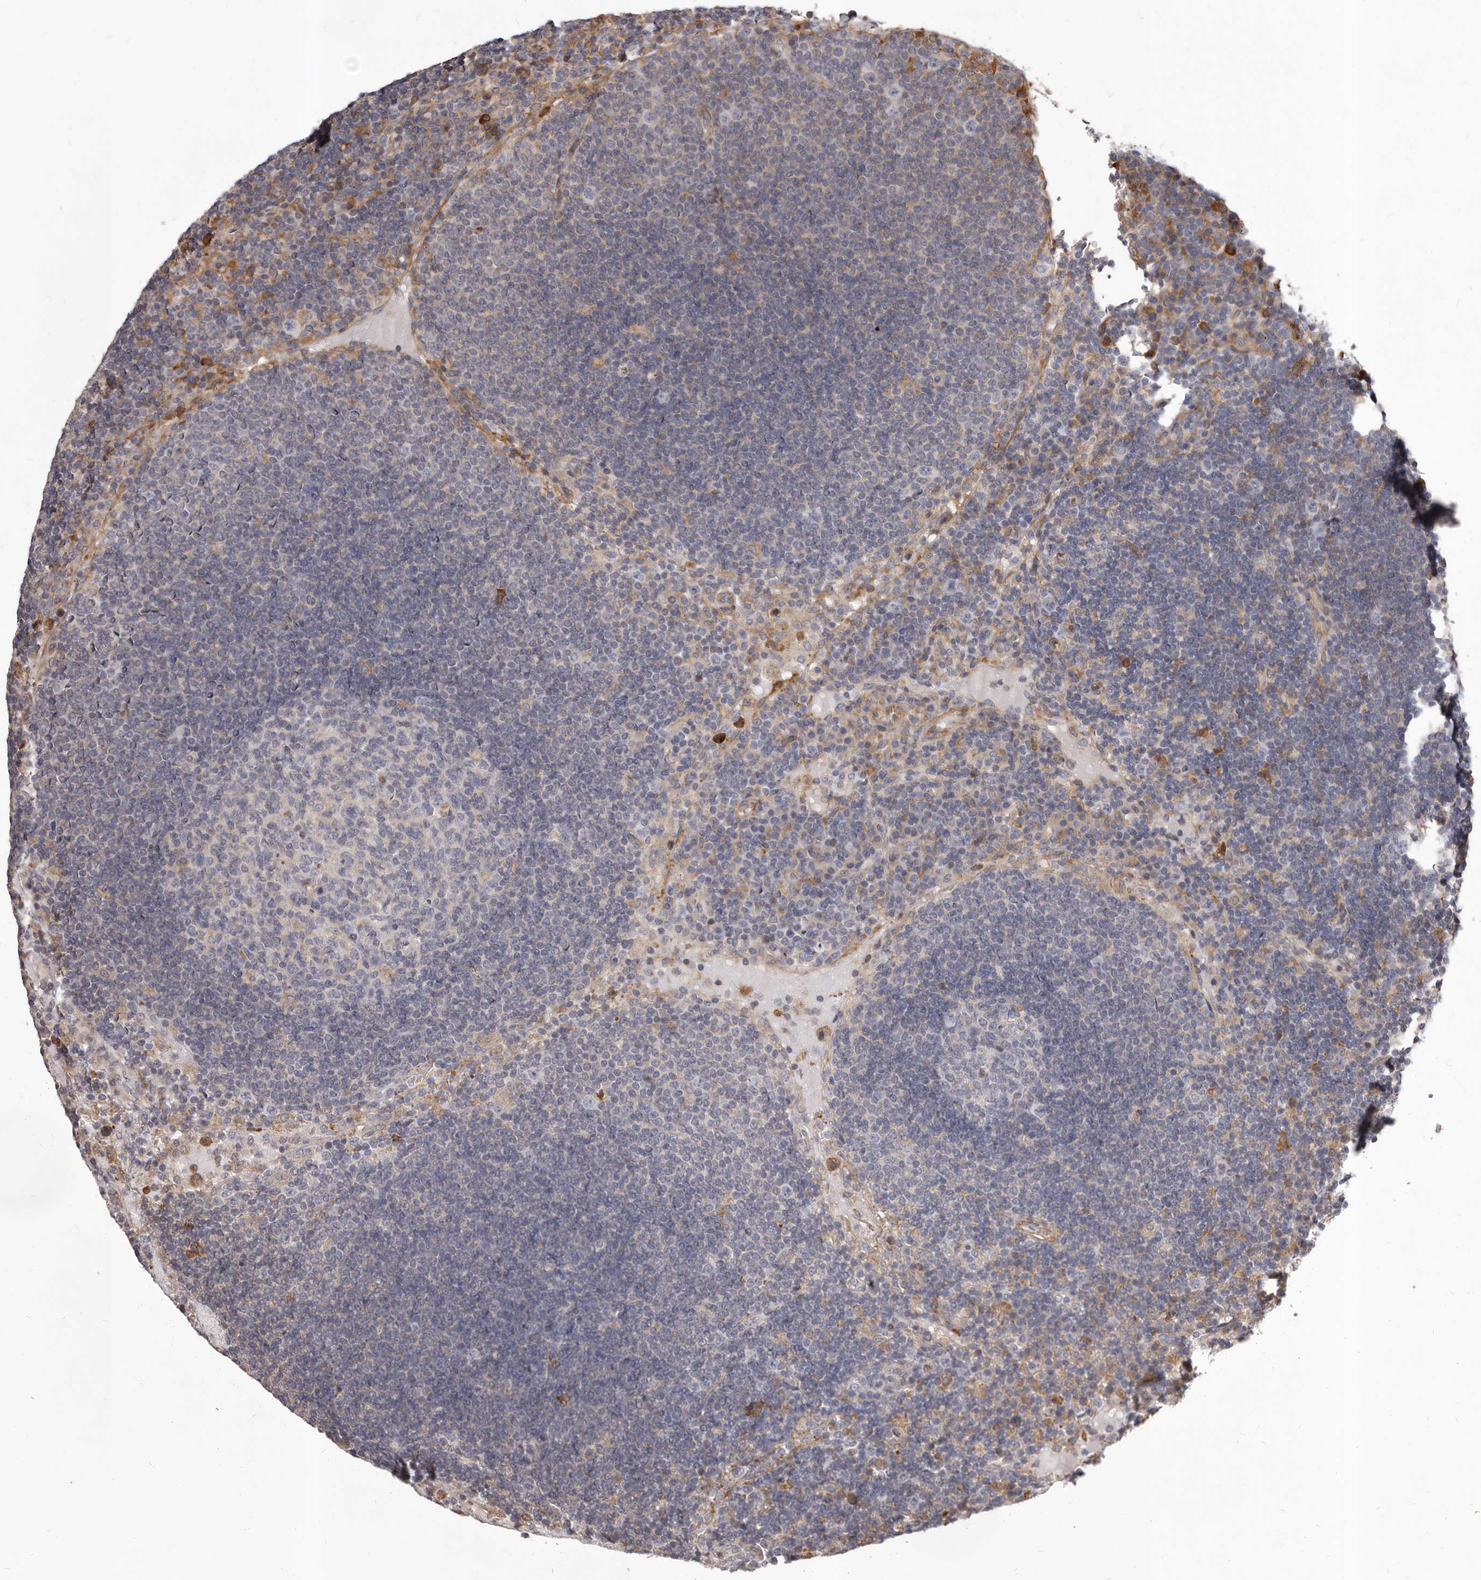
{"staining": {"intensity": "negative", "quantity": "none", "location": "none"}, "tissue": "lymph node", "cell_type": "Germinal center cells", "image_type": "normal", "snomed": [{"axis": "morphology", "description": "Normal tissue, NOS"}, {"axis": "topography", "description": "Lymph node"}], "caption": "High power microscopy image of an IHC micrograph of unremarkable lymph node, revealing no significant expression in germinal center cells.", "gene": "ALPK1", "patient": {"sex": "female", "age": 53}}